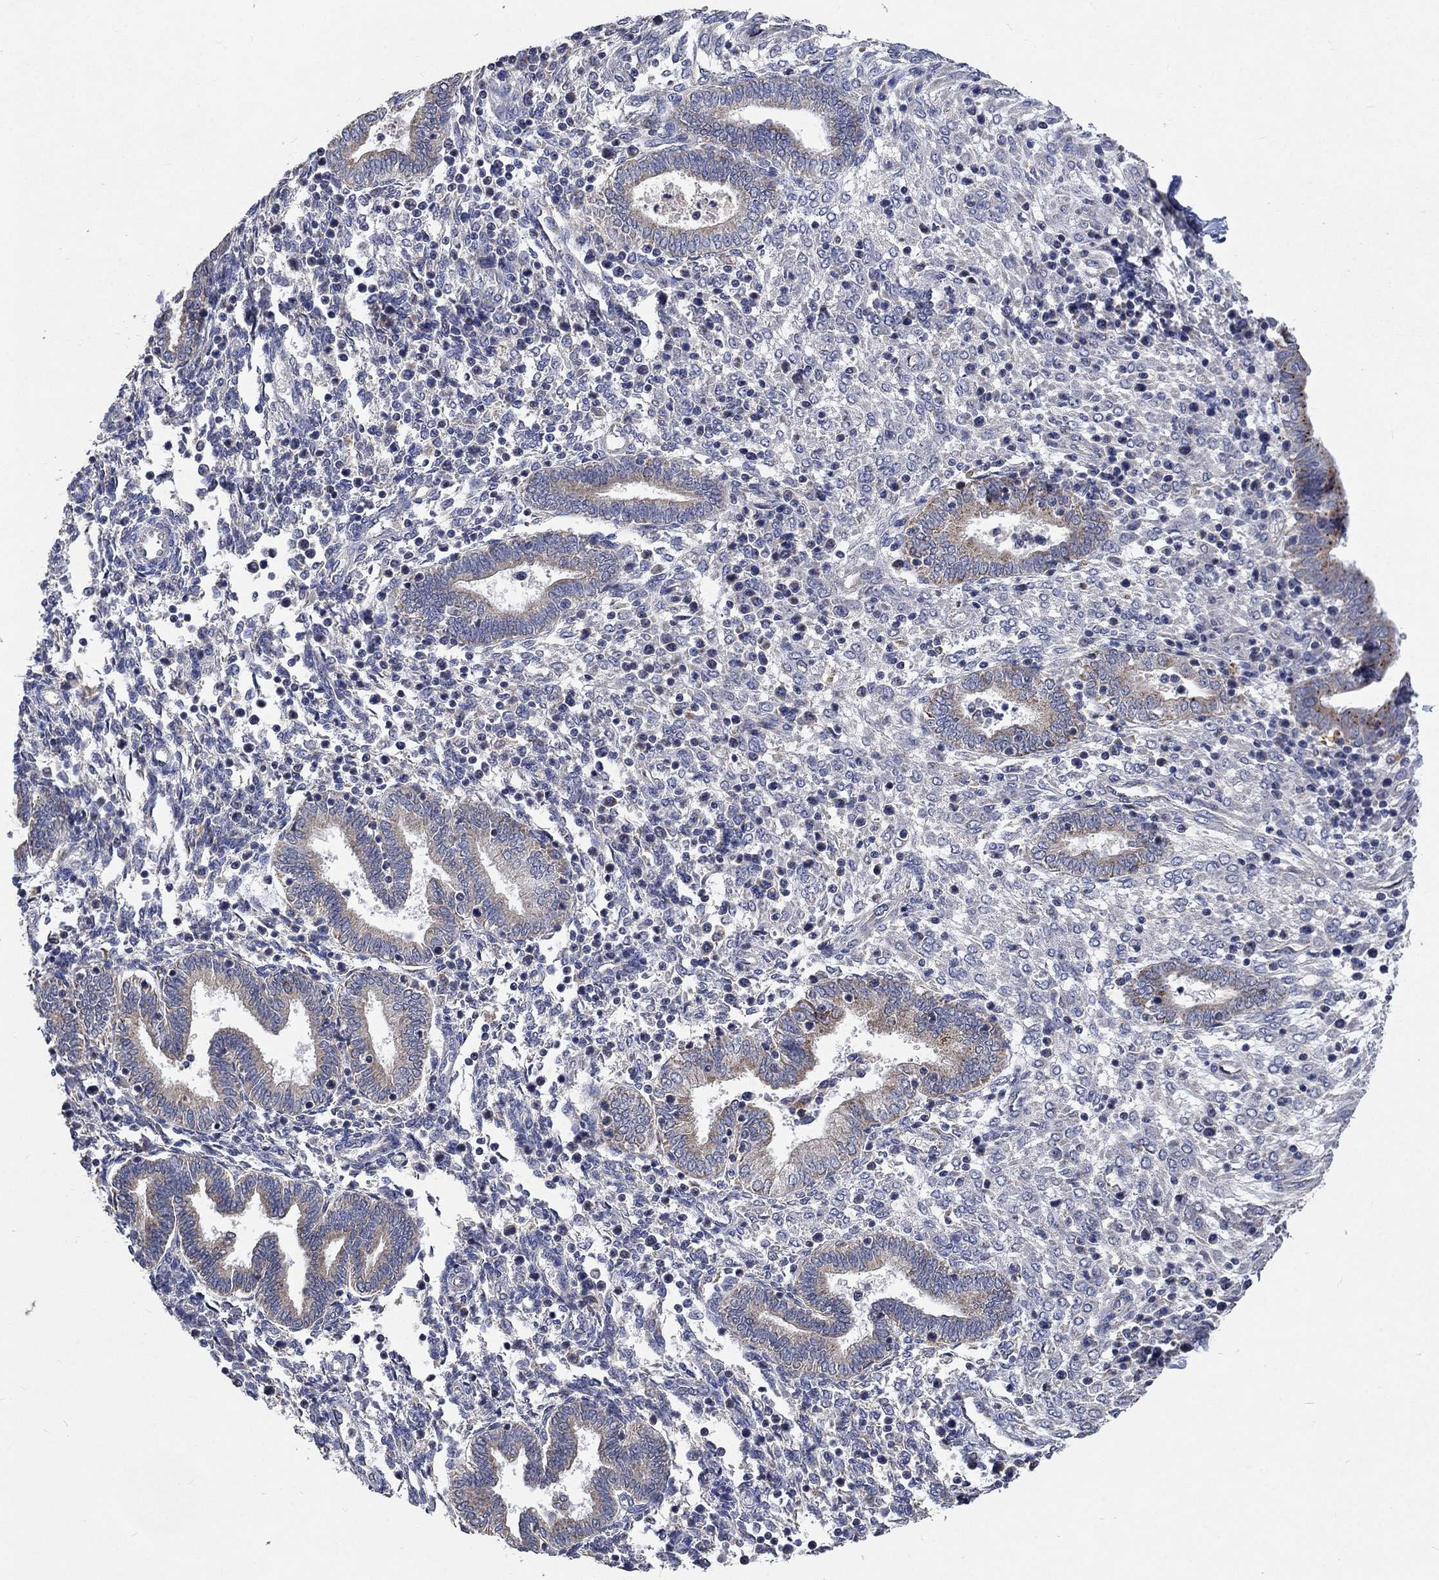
{"staining": {"intensity": "negative", "quantity": "none", "location": "none"}, "tissue": "endometrium", "cell_type": "Cells in endometrial stroma", "image_type": "normal", "snomed": [{"axis": "morphology", "description": "Normal tissue, NOS"}, {"axis": "topography", "description": "Endometrium"}], "caption": "Endometrium stained for a protein using immunohistochemistry exhibits no expression cells in endometrial stroma.", "gene": "UGT8", "patient": {"sex": "female", "age": 42}}